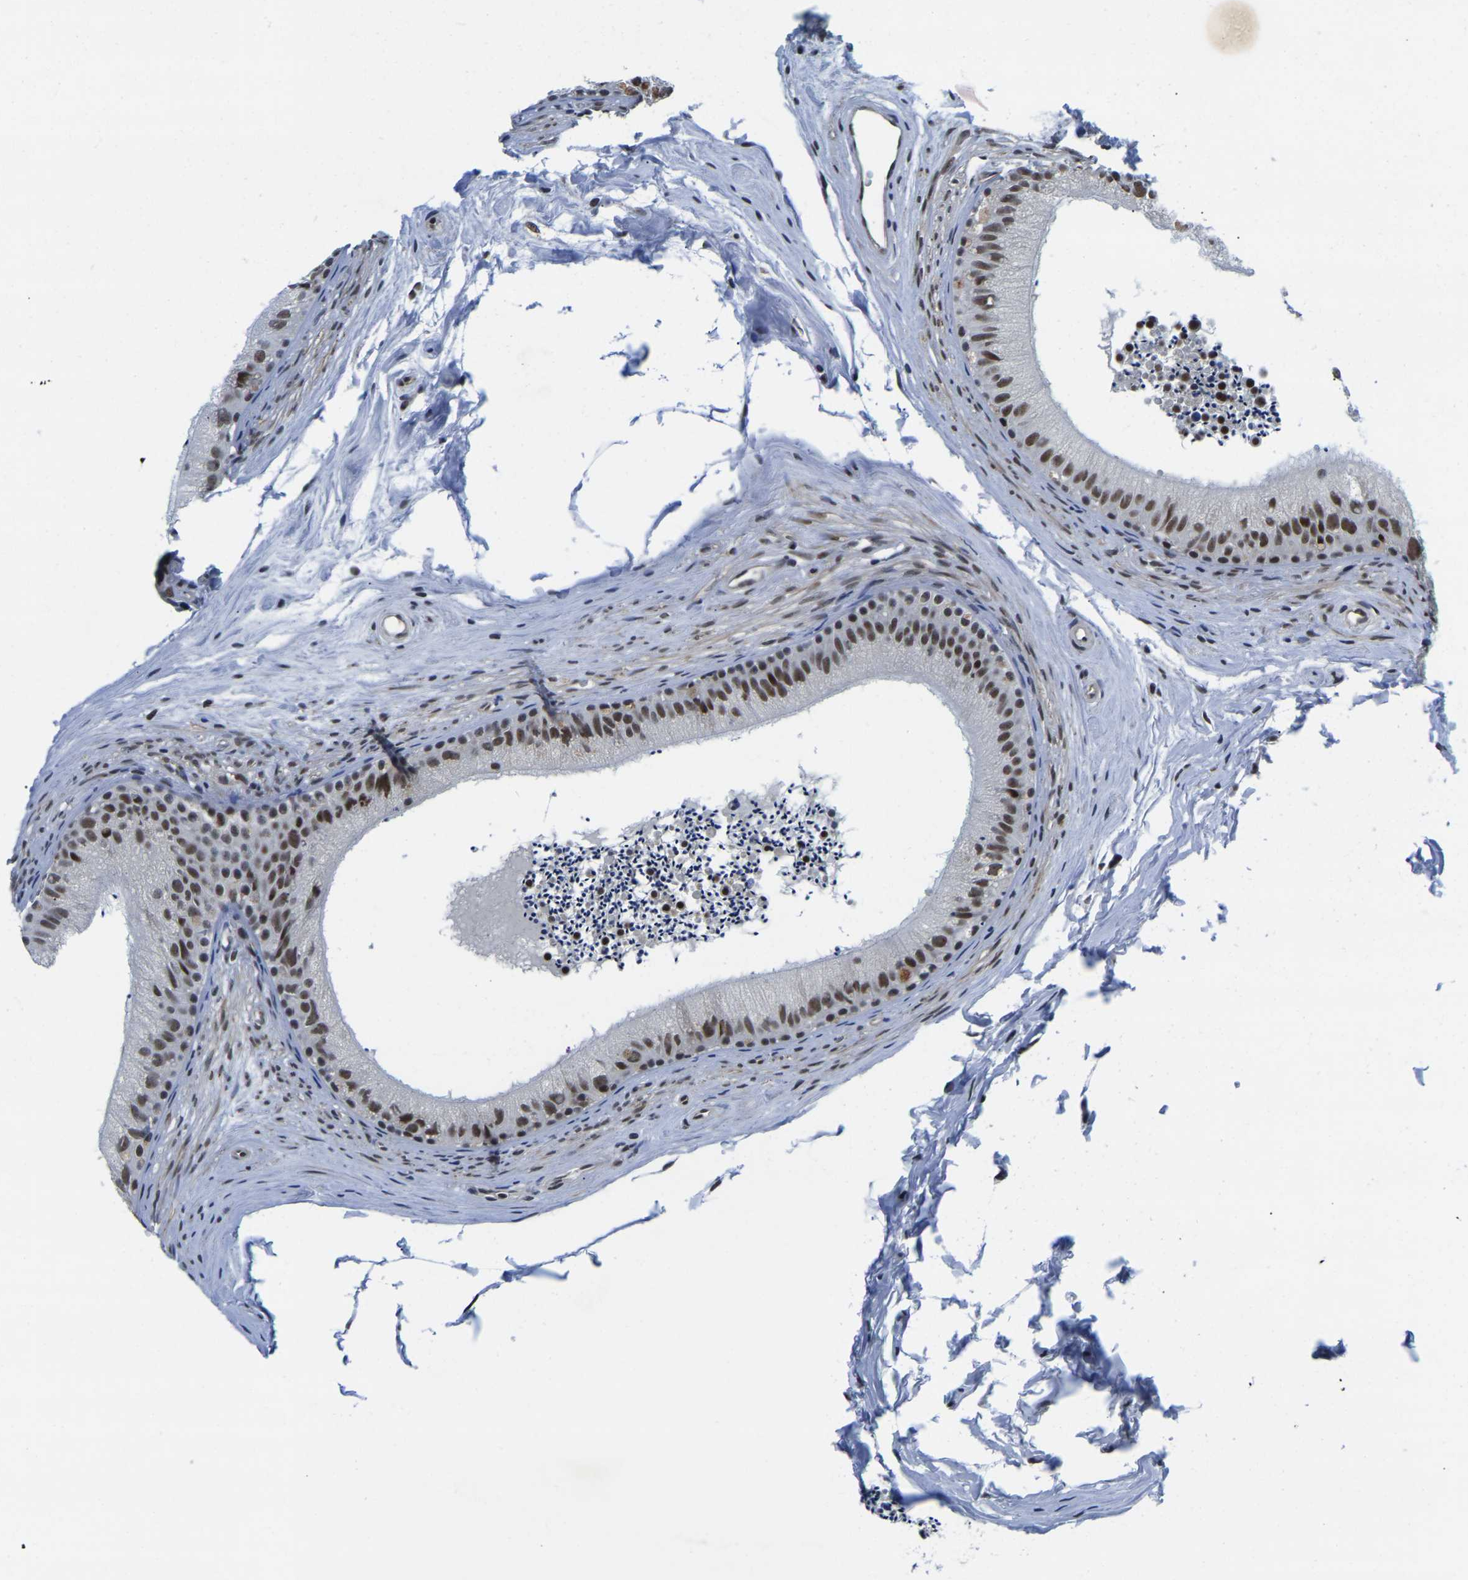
{"staining": {"intensity": "moderate", "quantity": ">75%", "location": "nuclear"}, "tissue": "epididymis", "cell_type": "Glandular cells", "image_type": "normal", "snomed": [{"axis": "morphology", "description": "Normal tissue, NOS"}, {"axis": "topography", "description": "Epididymis"}], "caption": "Immunohistochemistry (DAB (3,3'-diaminobenzidine)) staining of normal epididymis shows moderate nuclear protein staining in about >75% of glandular cells.", "gene": "POLDIP3", "patient": {"sex": "male", "age": 56}}